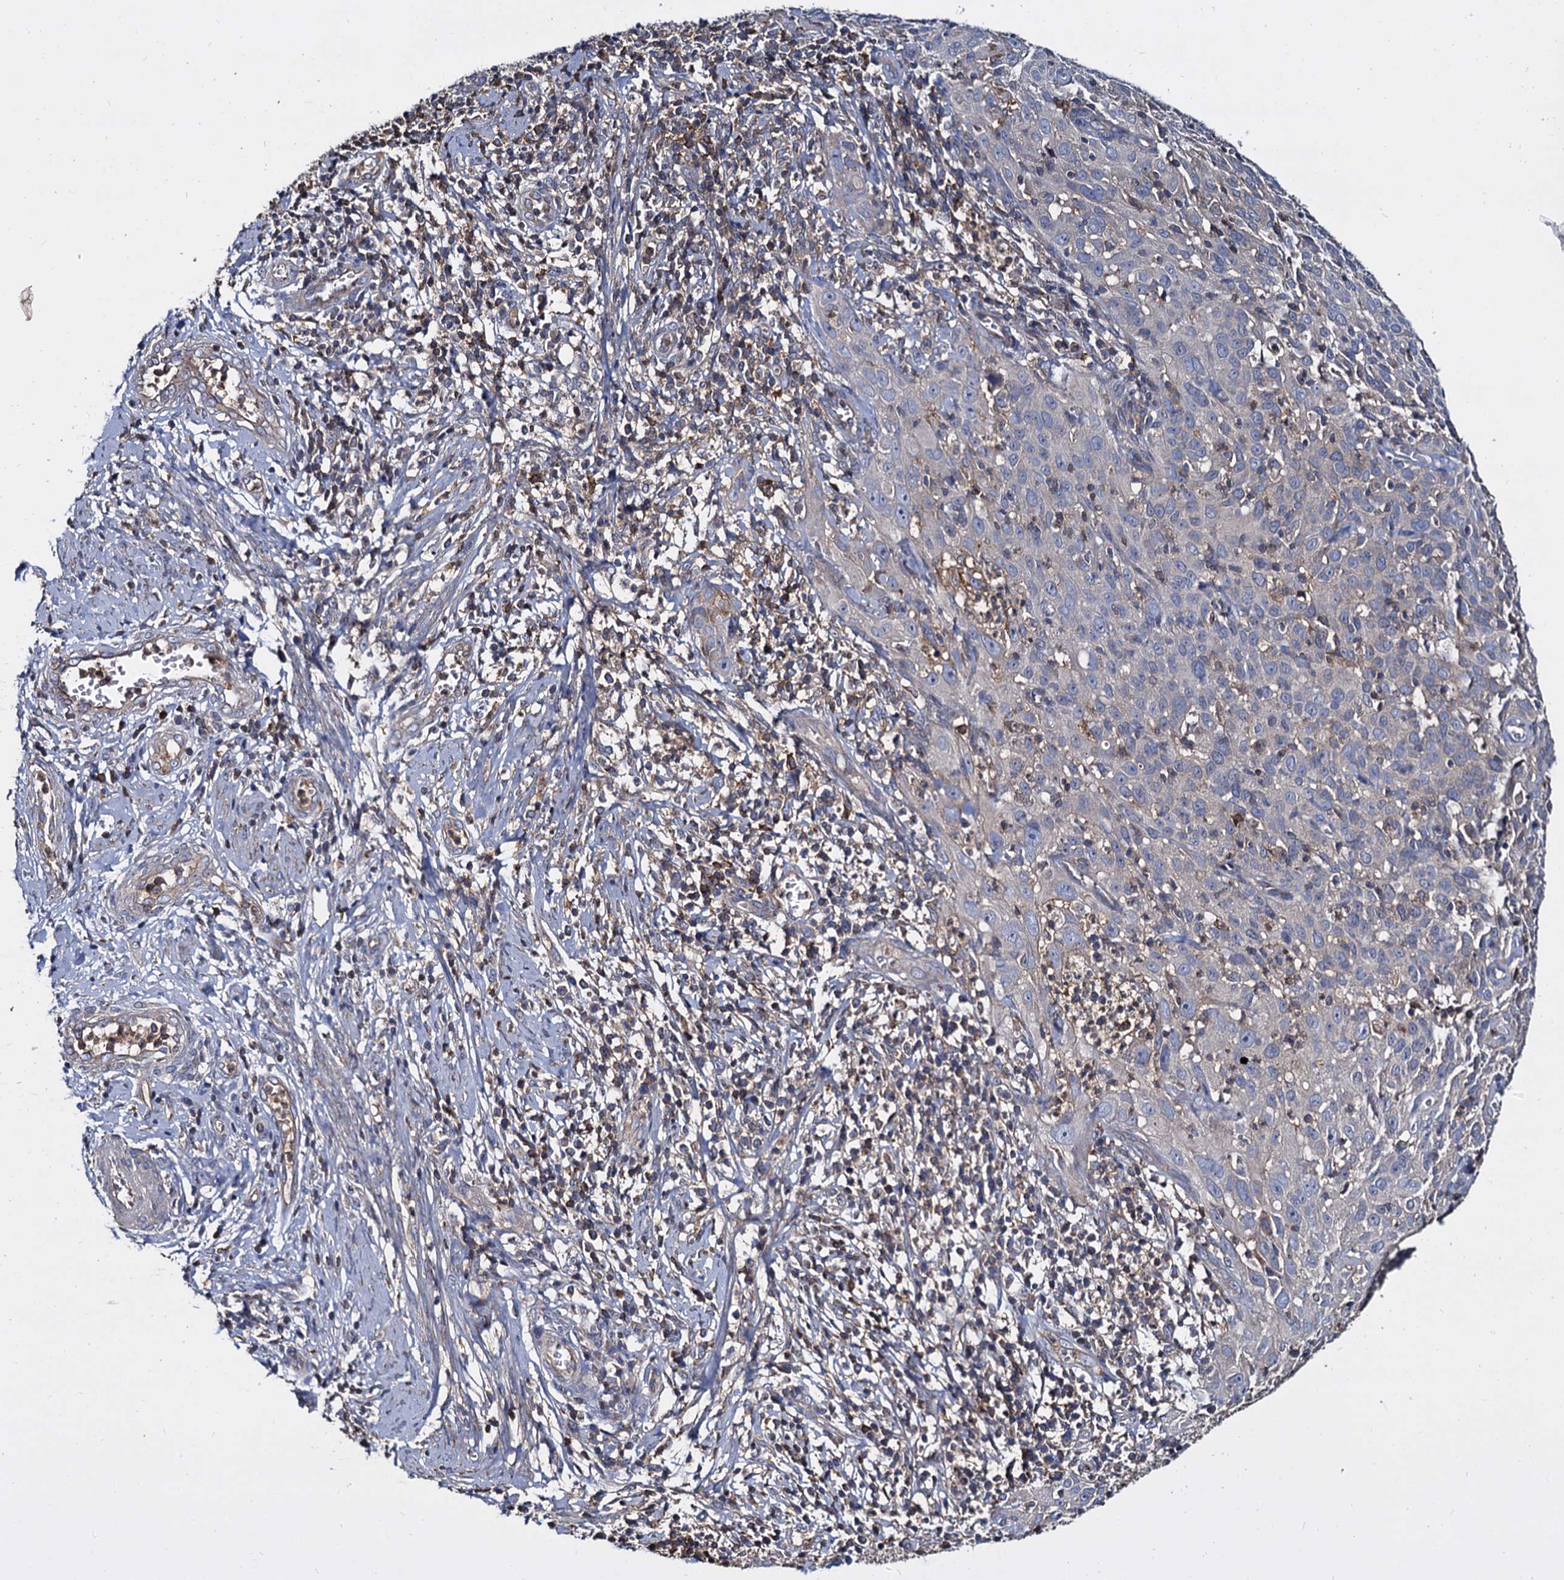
{"staining": {"intensity": "negative", "quantity": "none", "location": "none"}, "tissue": "cervical cancer", "cell_type": "Tumor cells", "image_type": "cancer", "snomed": [{"axis": "morphology", "description": "Squamous cell carcinoma, NOS"}, {"axis": "topography", "description": "Cervix"}], "caption": "The immunohistochemistry (IHC) histopathology image has no significant positivity in tumor cells of cervical cancer (squamous cell carcinoma) tissue.", "gene": "ANKRD13A", "patient": {"sex": "female", "age": 31}}